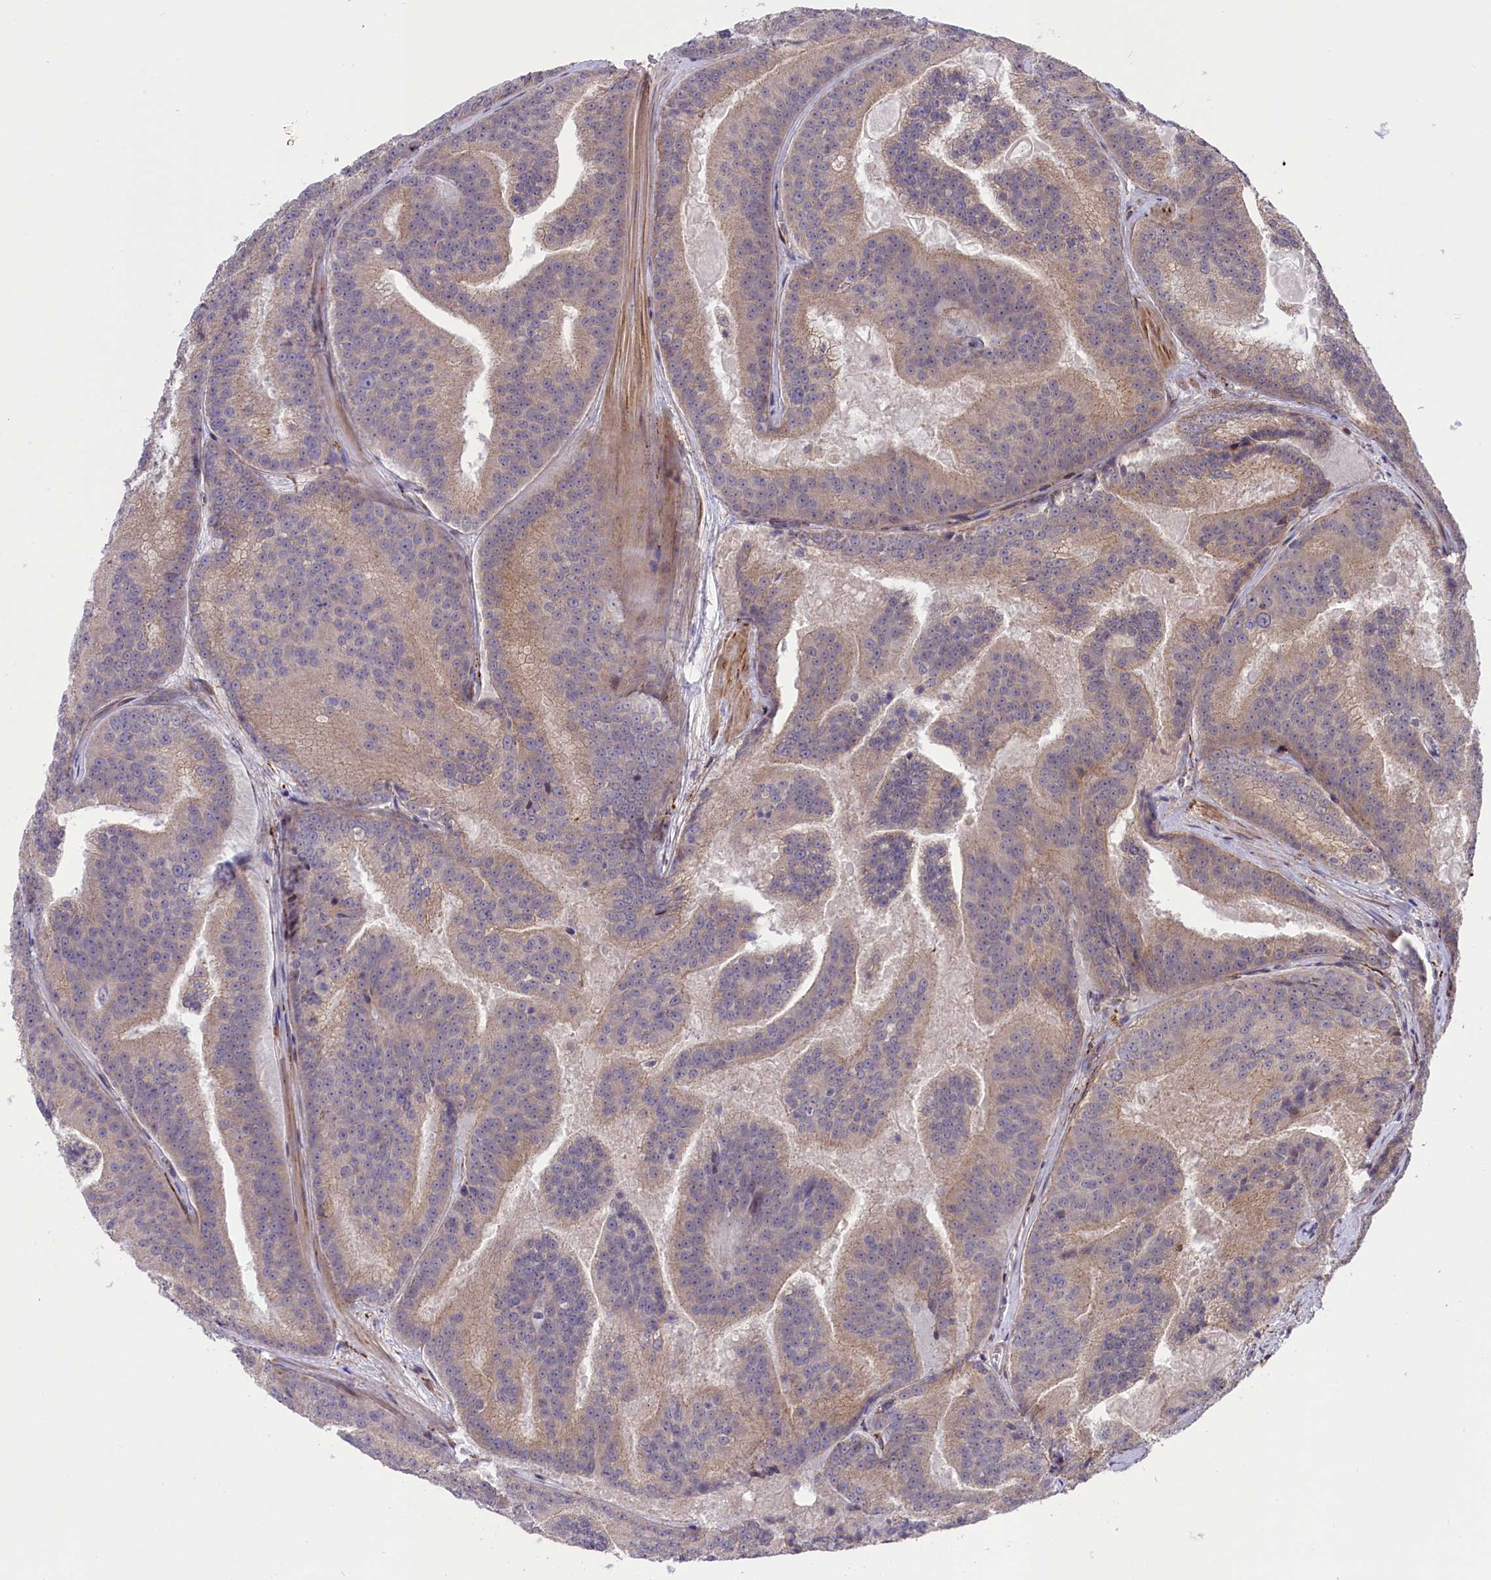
{"staining": {"intensity": "weak", "quantity": "25%-75%", "location": "cytoplasmic/membranous"}, "tissue": "prostate cancer", "cell_type": "Tumor cells", "image_type": "cancer", "snomed": [{"axis": "morphology", "description": "Adenocarcinoma, High grade"}, {"axis": "topography", "description": "Prostate"}], "caption": "Protein expression analysis of adenocarcinoma (high-grade) (prostate) demonstrates weak cytoplasmic/membranous staining in approximately 25%-75% of tumor cells. (Stains: DAB (3,3'-diaminobenzidine) in brown, nuclei in blue, Microscopy: brightfield microscopy at high magnification).", "gene": "DDX60L", "patient": {"sex": "male", "age": 61}}